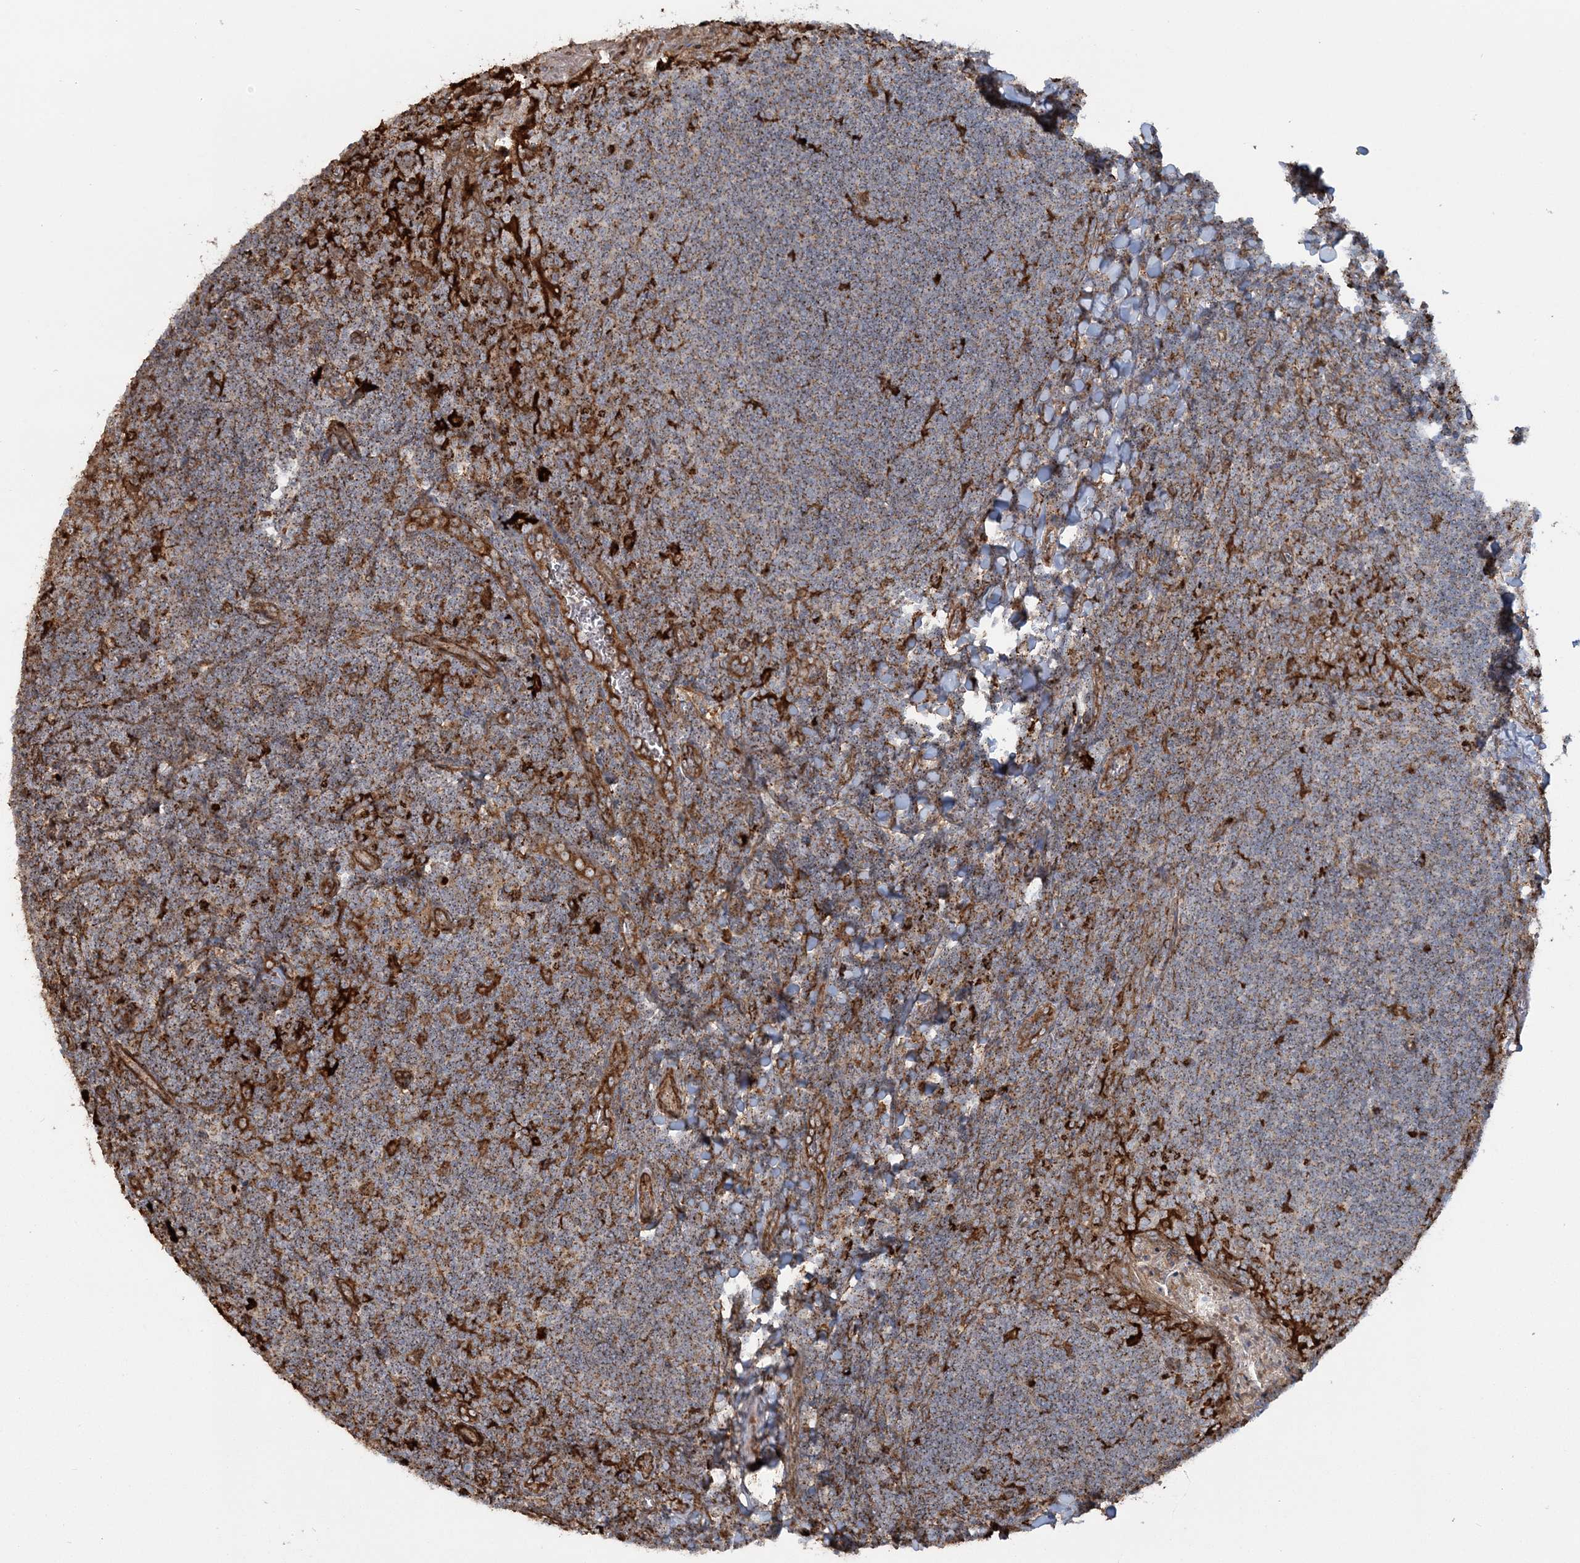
{"staining": {"intensity": "moderate", "quantity": ">75%", "location": "cytoplasmic/membranous"}, "tissue": "tonsil", "cell_type": "Germinal center cells", "image_type": "normal", "snomed": [{"axis": "morphology", "description": "Normal tissue, NOS"}, {"axis": "topography", "description": "Tonsil"}], "caption": "Immunohistochemistry staining of benign tonsil, which demonstrates medium levels of moderate cytoplasmic/membranous staining in approximately >75% of germinal center cells indicating moderate cytoplasmic/membranous protein expression. The staining was performed using DAB (3,3'-diaminobenzidine) (brown) for protein detection and nuclei were counterstained in hematoxylin (blue).", "gene": "TRAF3IP2", "patient": {"sex": "male", "age": 27}}